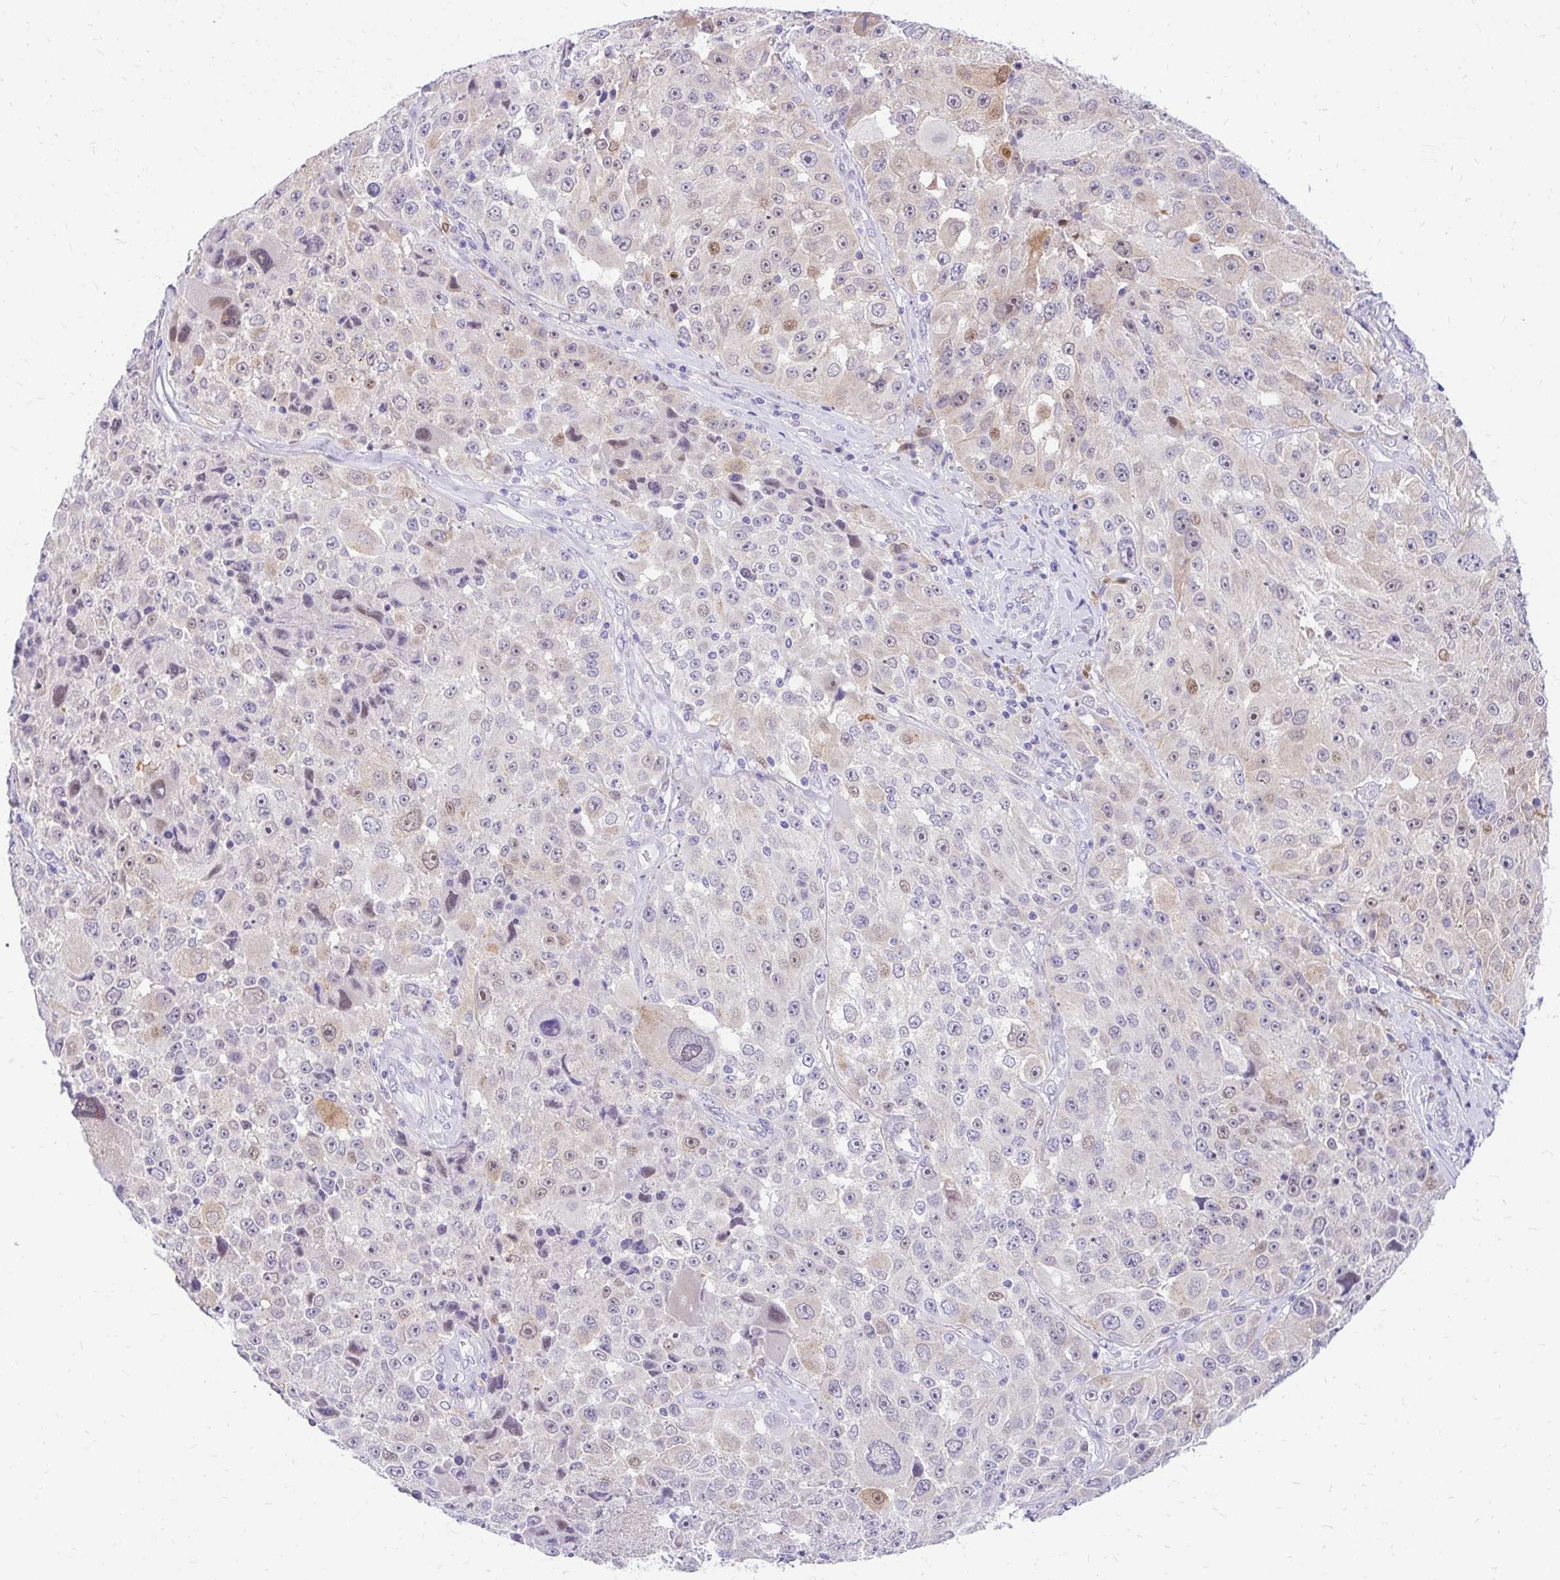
{"staining": {"intensity": "weak", "quantity": "<25%", "location": "cytoplasmic/membranous,nuclear"}, "tissue": "melanoma", "cell_type": "Tumor cells", "image_type": "cancer", "snomed": [{"axis": "morphology", "description": "Malignant melanoma, Metastatic site"}, {"axis": "topography", "description": "Lymph node"}], "caption": "This histopathology image is of melanoma stained with IHC to label a protein in brown with the nuclei are counter-stained blue. There is no positivity in tumor cells.", "gene": "GLB1L2", "patient": {"sex": "male", "age": 62}}